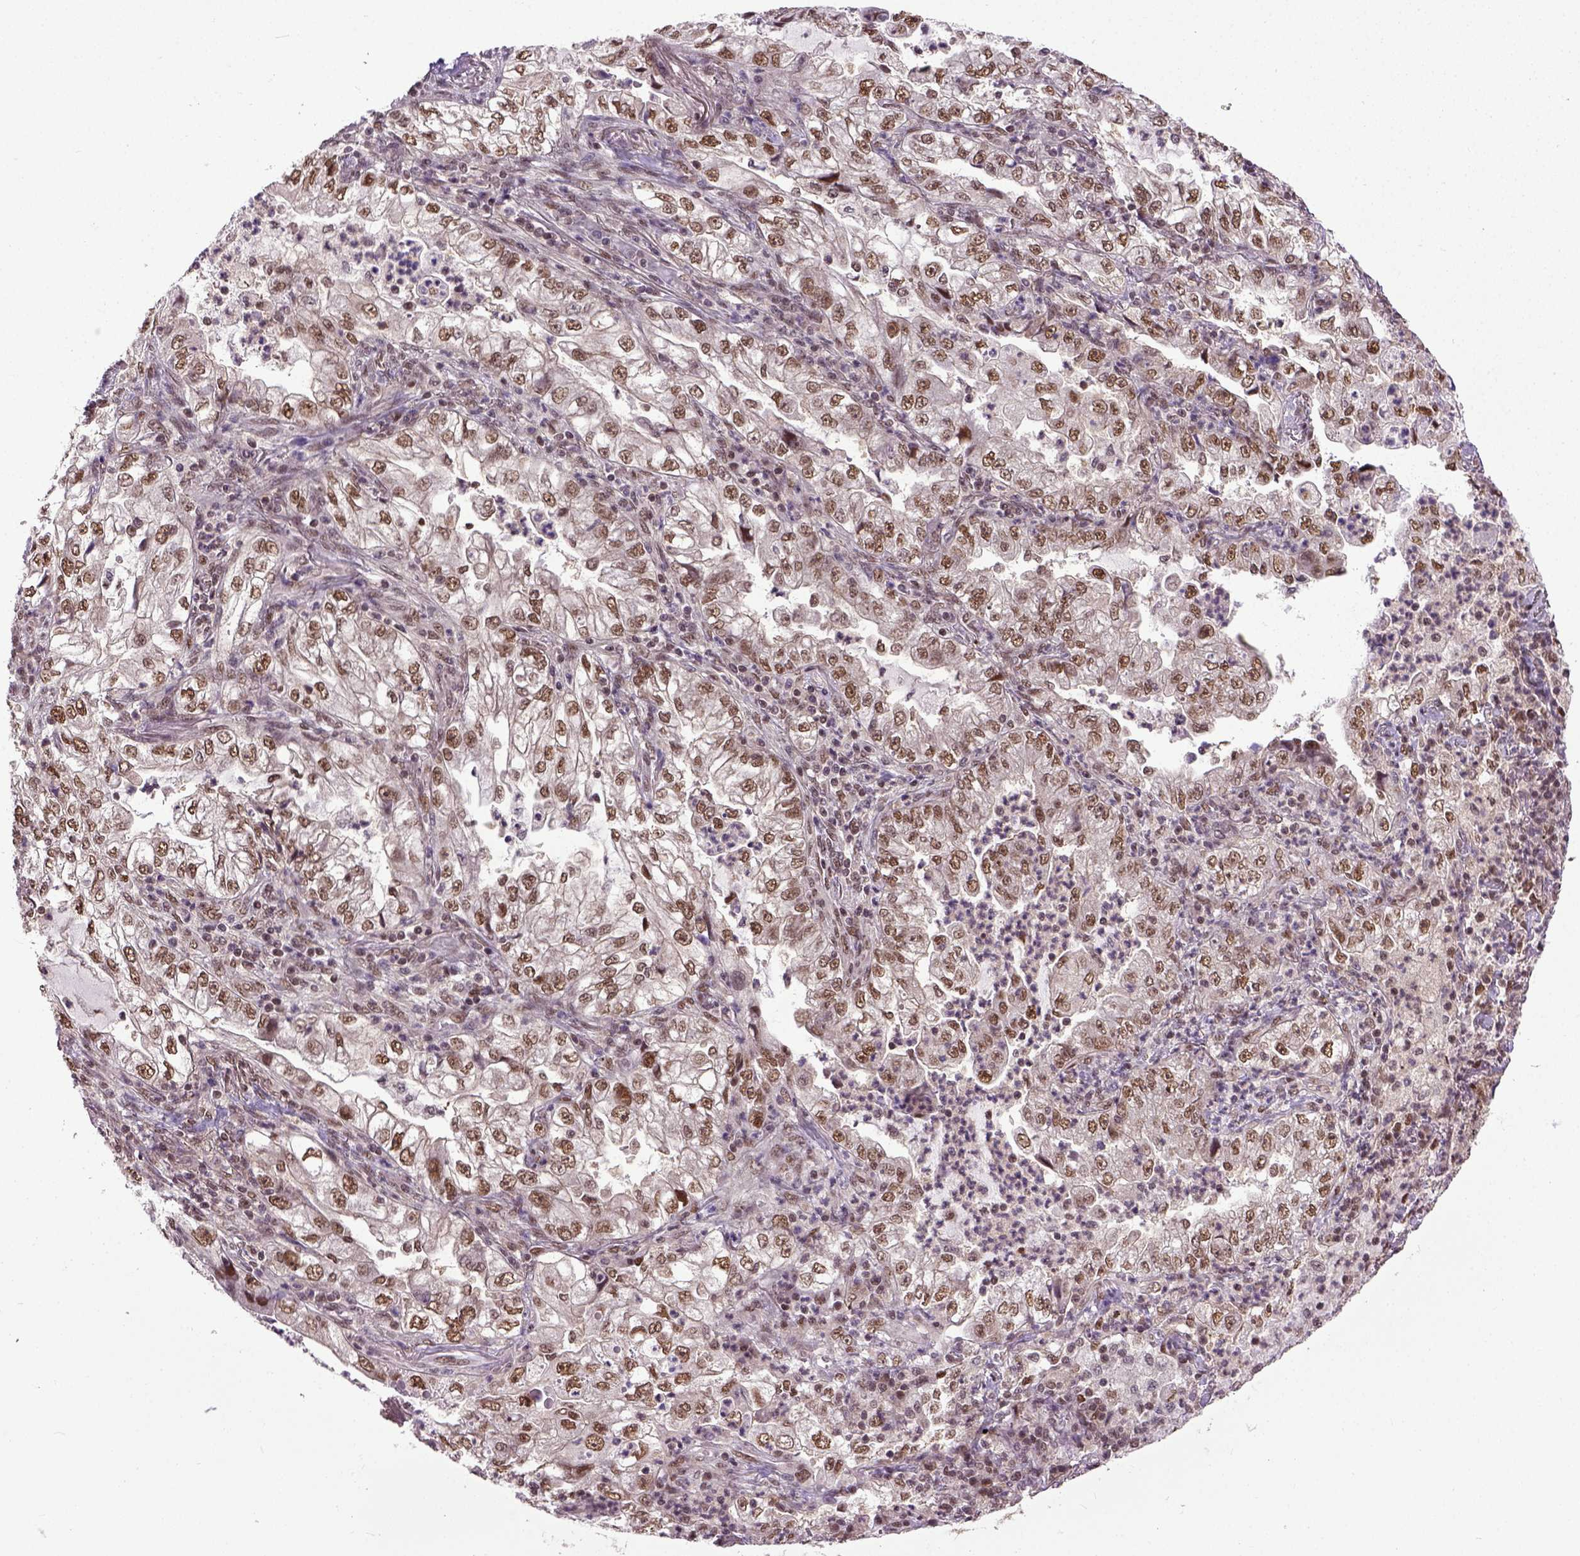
{"staining": {"intensity": "moderate", "quantity": ">75%", "location": "nuclear"}, "tissue": "lung cancer", "cell_type": "Tumor cells", "image_type": "cancer", "snomed": [{"axis": "morphology", "description": "Adenocarcinoma, NOS"}, {"axis": "topography", "description": "Lung"}], "caption": "Lung adenocarcinoma tissue shows moderate nuclear expression in about >75% of tumor cells (IHC, brightfield microscopy, high magnification).", "gene": "UBA3", "patient": {"sex": "female", "age": 73}}